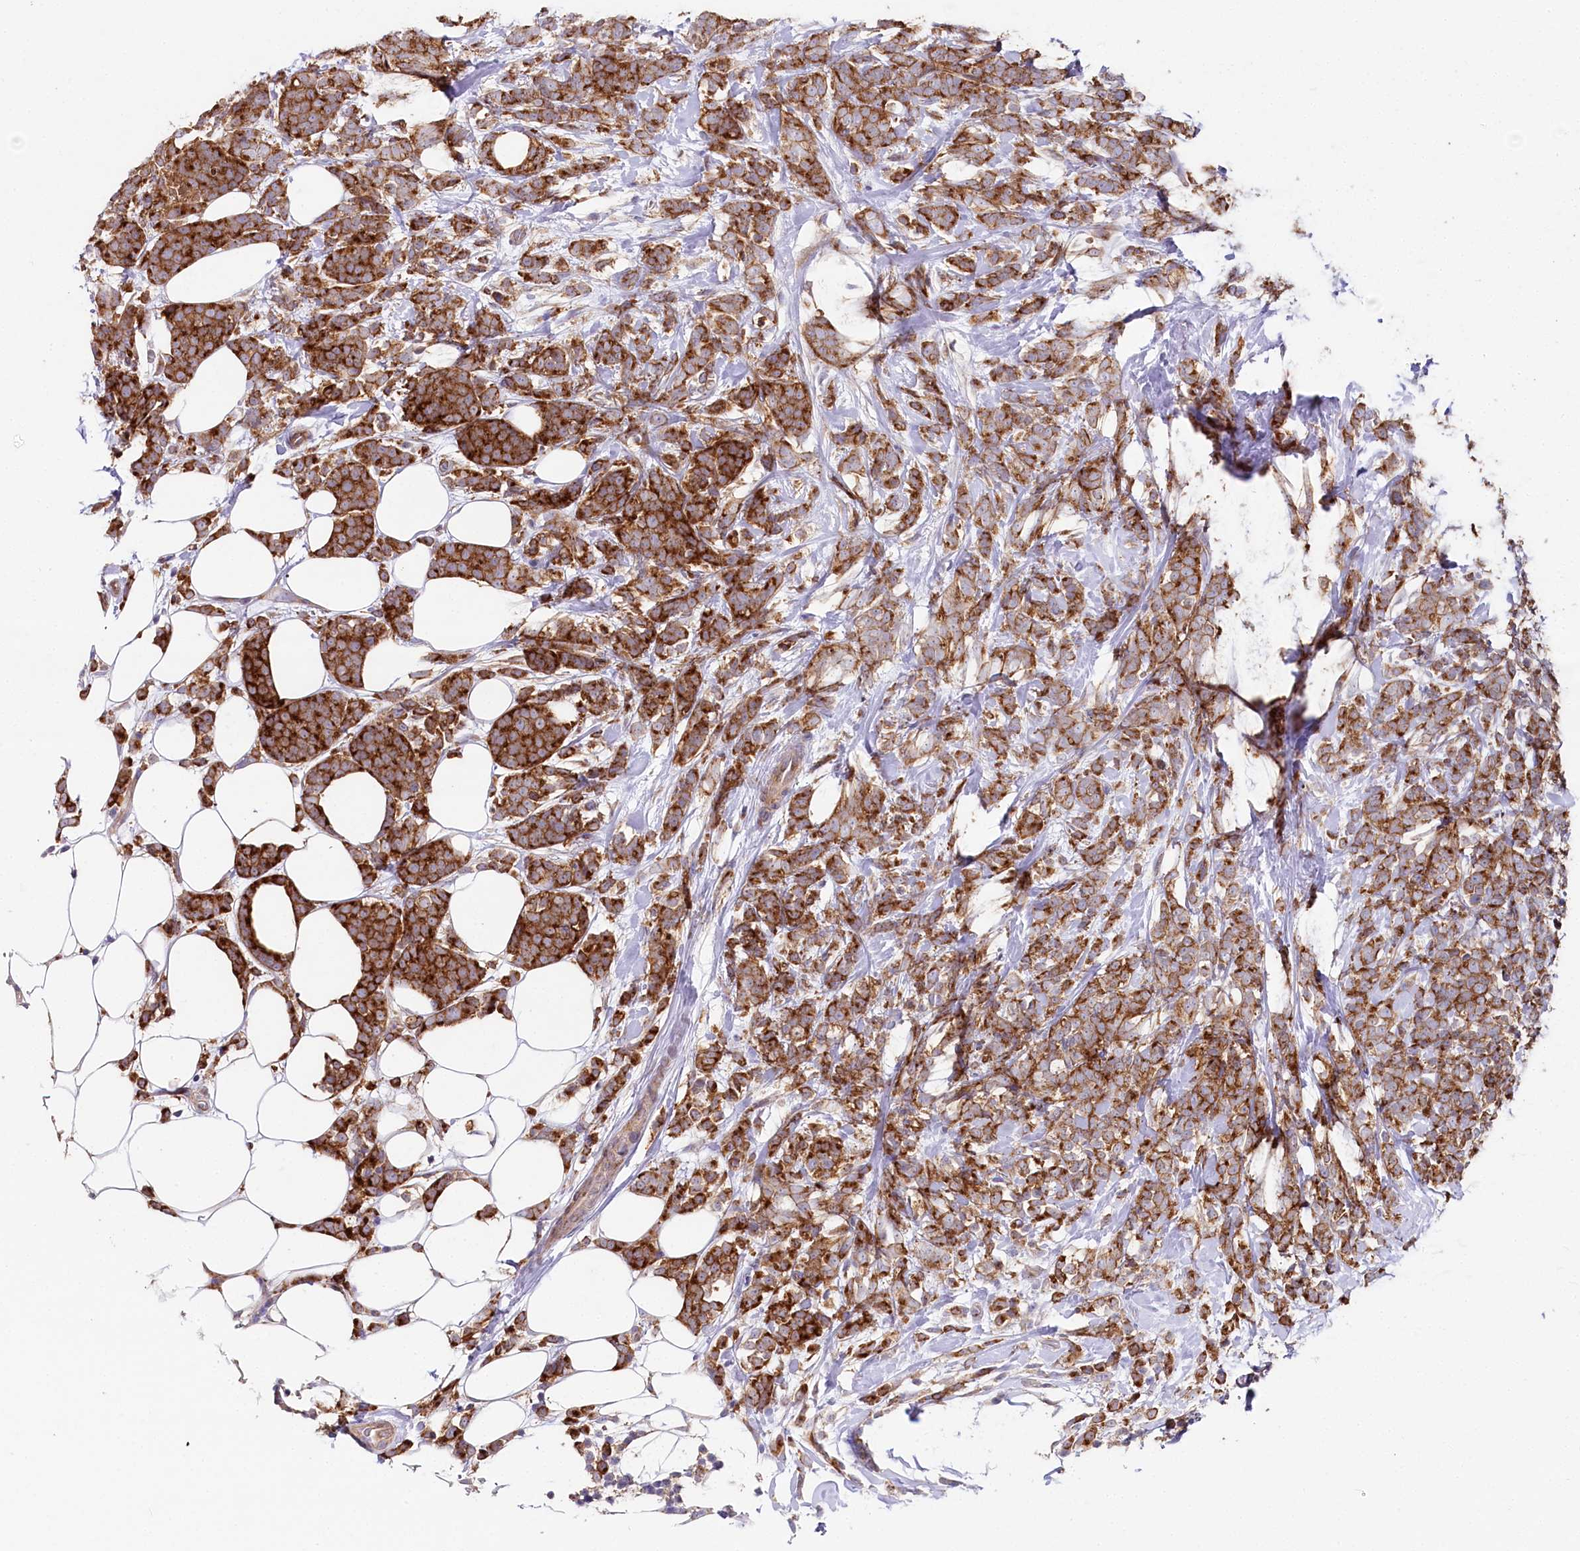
{"staining": {"intensity": "strong", "quantity": ">75%", "location": "cytoplasmic/membranous"}, "tissue": "breast cancer", "cell_type": "Tumor cells", "image_type": "cancer", "snomed": [{"axis": "morphology", "description": "Lobular carcinoma"}, {"axis": "topography", "description": "Breast"}], "caption": "Breast cancer (lobular carcinoma) stained with a brown dye shows strong cytoplasmic/membranous positive expression in about >75% of tumor cells.", "gene": "STX6", "patient": {"sex": "female", "age": 58}}